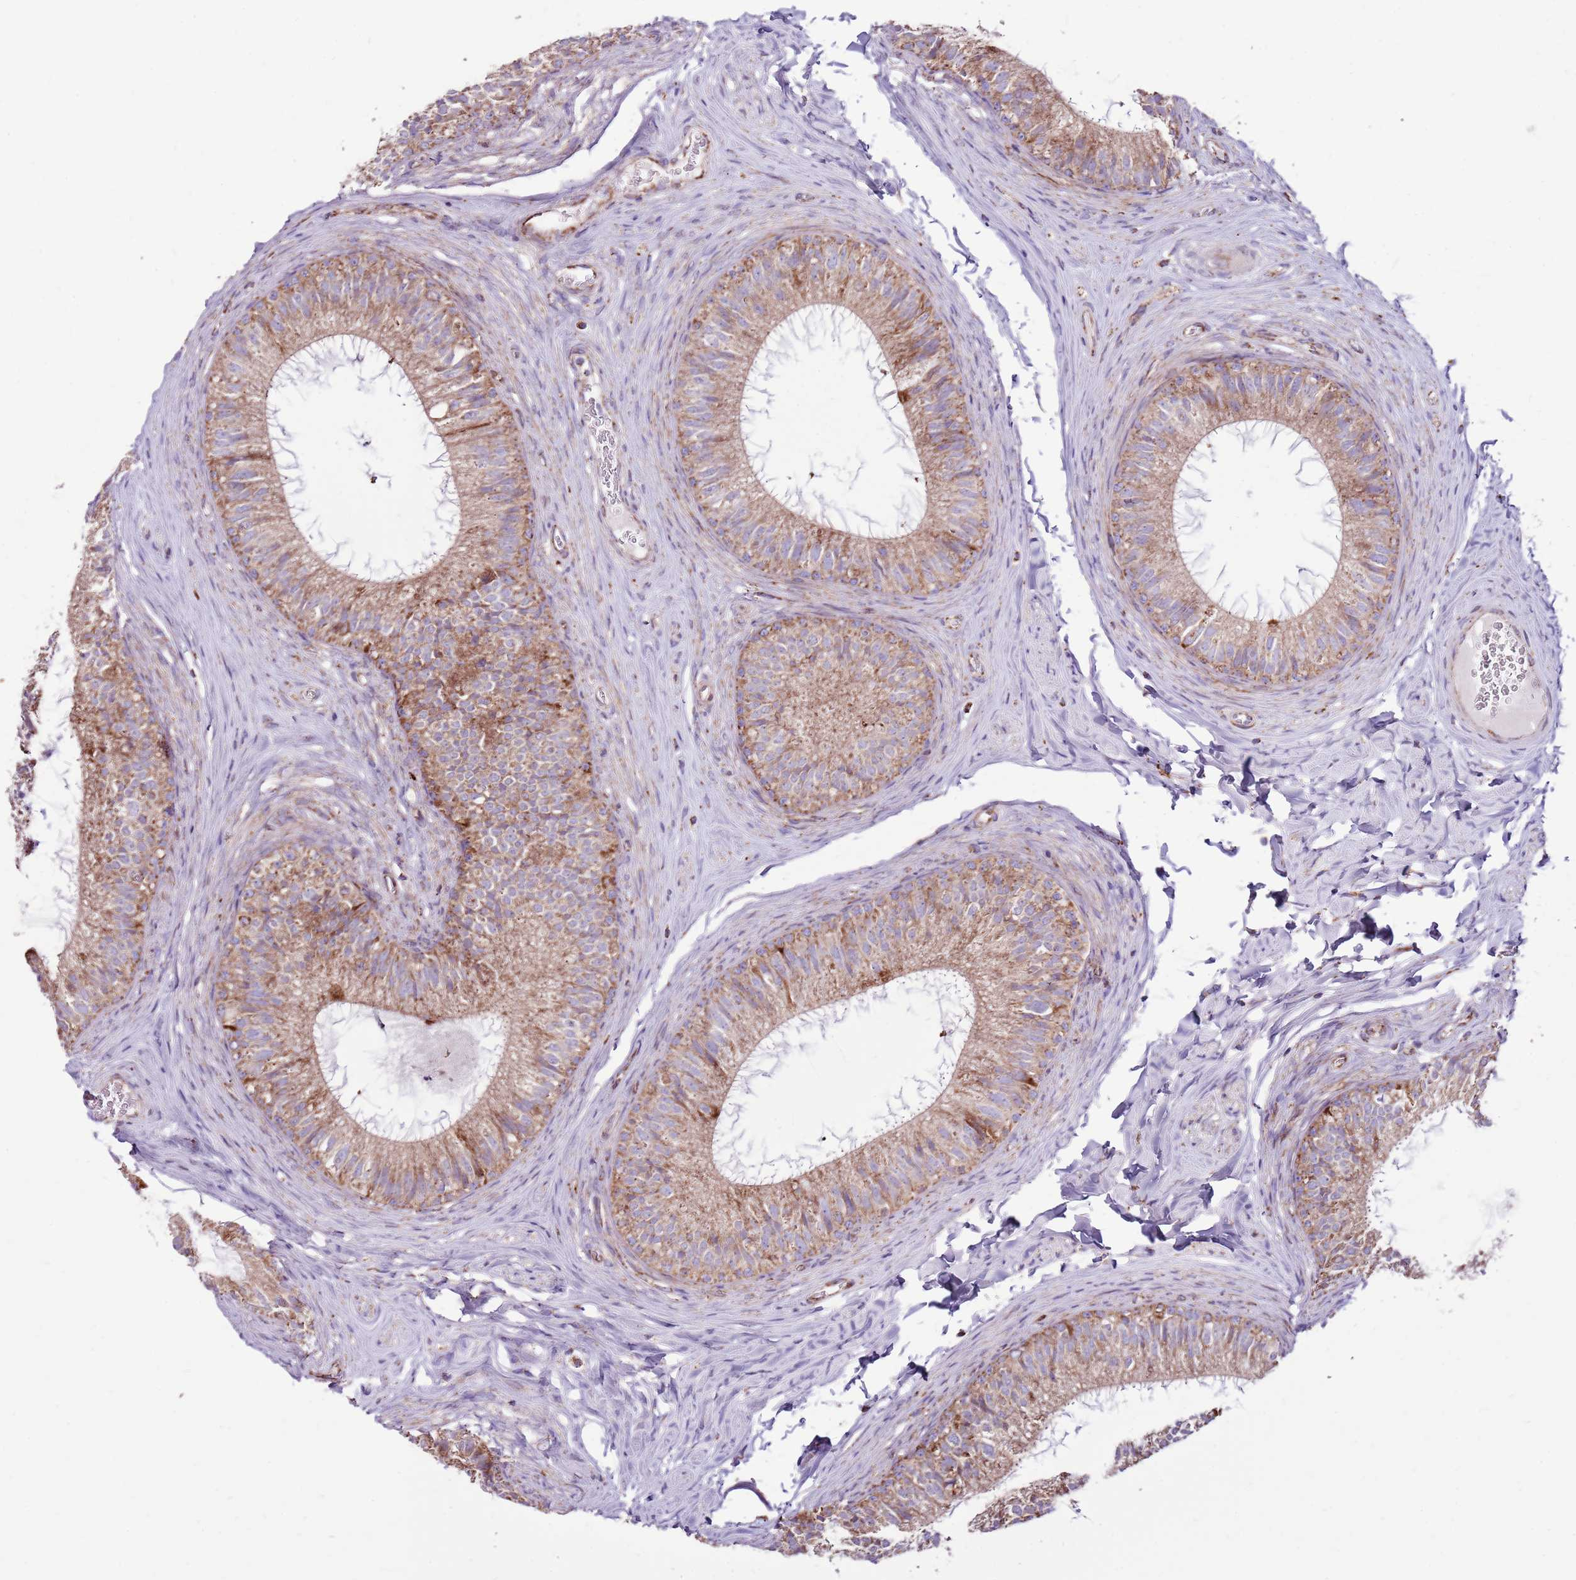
{"staining": {"intensity": "moderate", "quantity": ">75%", "location": "cytoplasmic/membranous"}, "tissue": "epididymis", "cell_type": "Glandular cells", "image_type": "normal", "snomed": [{"axis": "morphology", "description": "Normal tissue, NOS"}, {"axis": "topography", "description": "Epididymis"}], "caption": "A histopathology image of epididymis stained for a protein exhibits moderate cytoplasmic/membranous brown staining in glandular cells.", "gene": "HECTD4", "patient": {"sex": "male", "age": 34}}